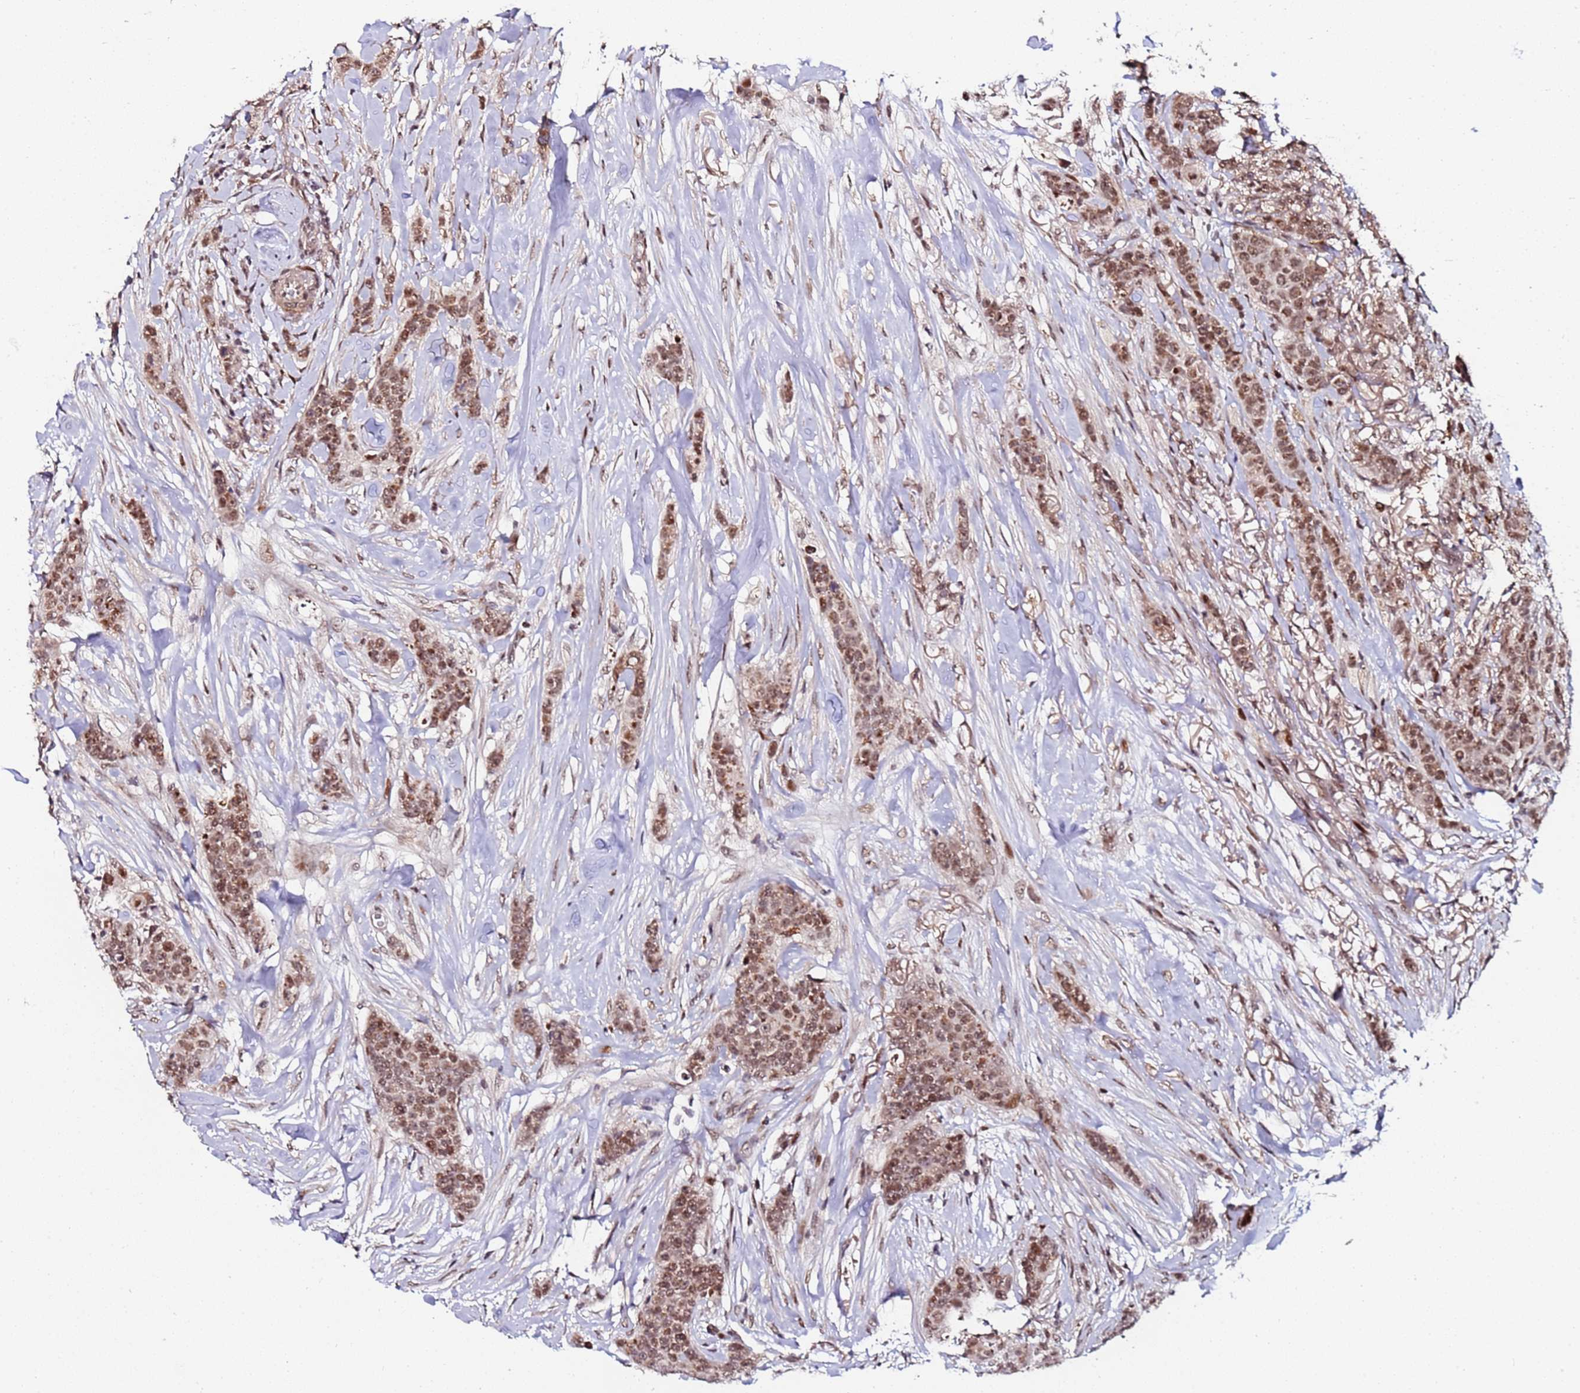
{"staining": {"intensity": "moderate", "quantity": ">75%", "location": "nuclear"}, "tissue": "breast cancer", "cell_type": "Tumor cells", "image_type": "cancer", "snomed": [{"axis": "morphology", "description": "Duct carcinoma"}, {"axis": "topography", "description": "Breast"}], "caption": "This is a photomicrograph of IHC staining of breast infiltrating ductal carcinoma, which shows moderate positivity in the nuclear of tumor cells.", "gene": "PPM1H", "patient": {"sex": "female", "age": 40}}